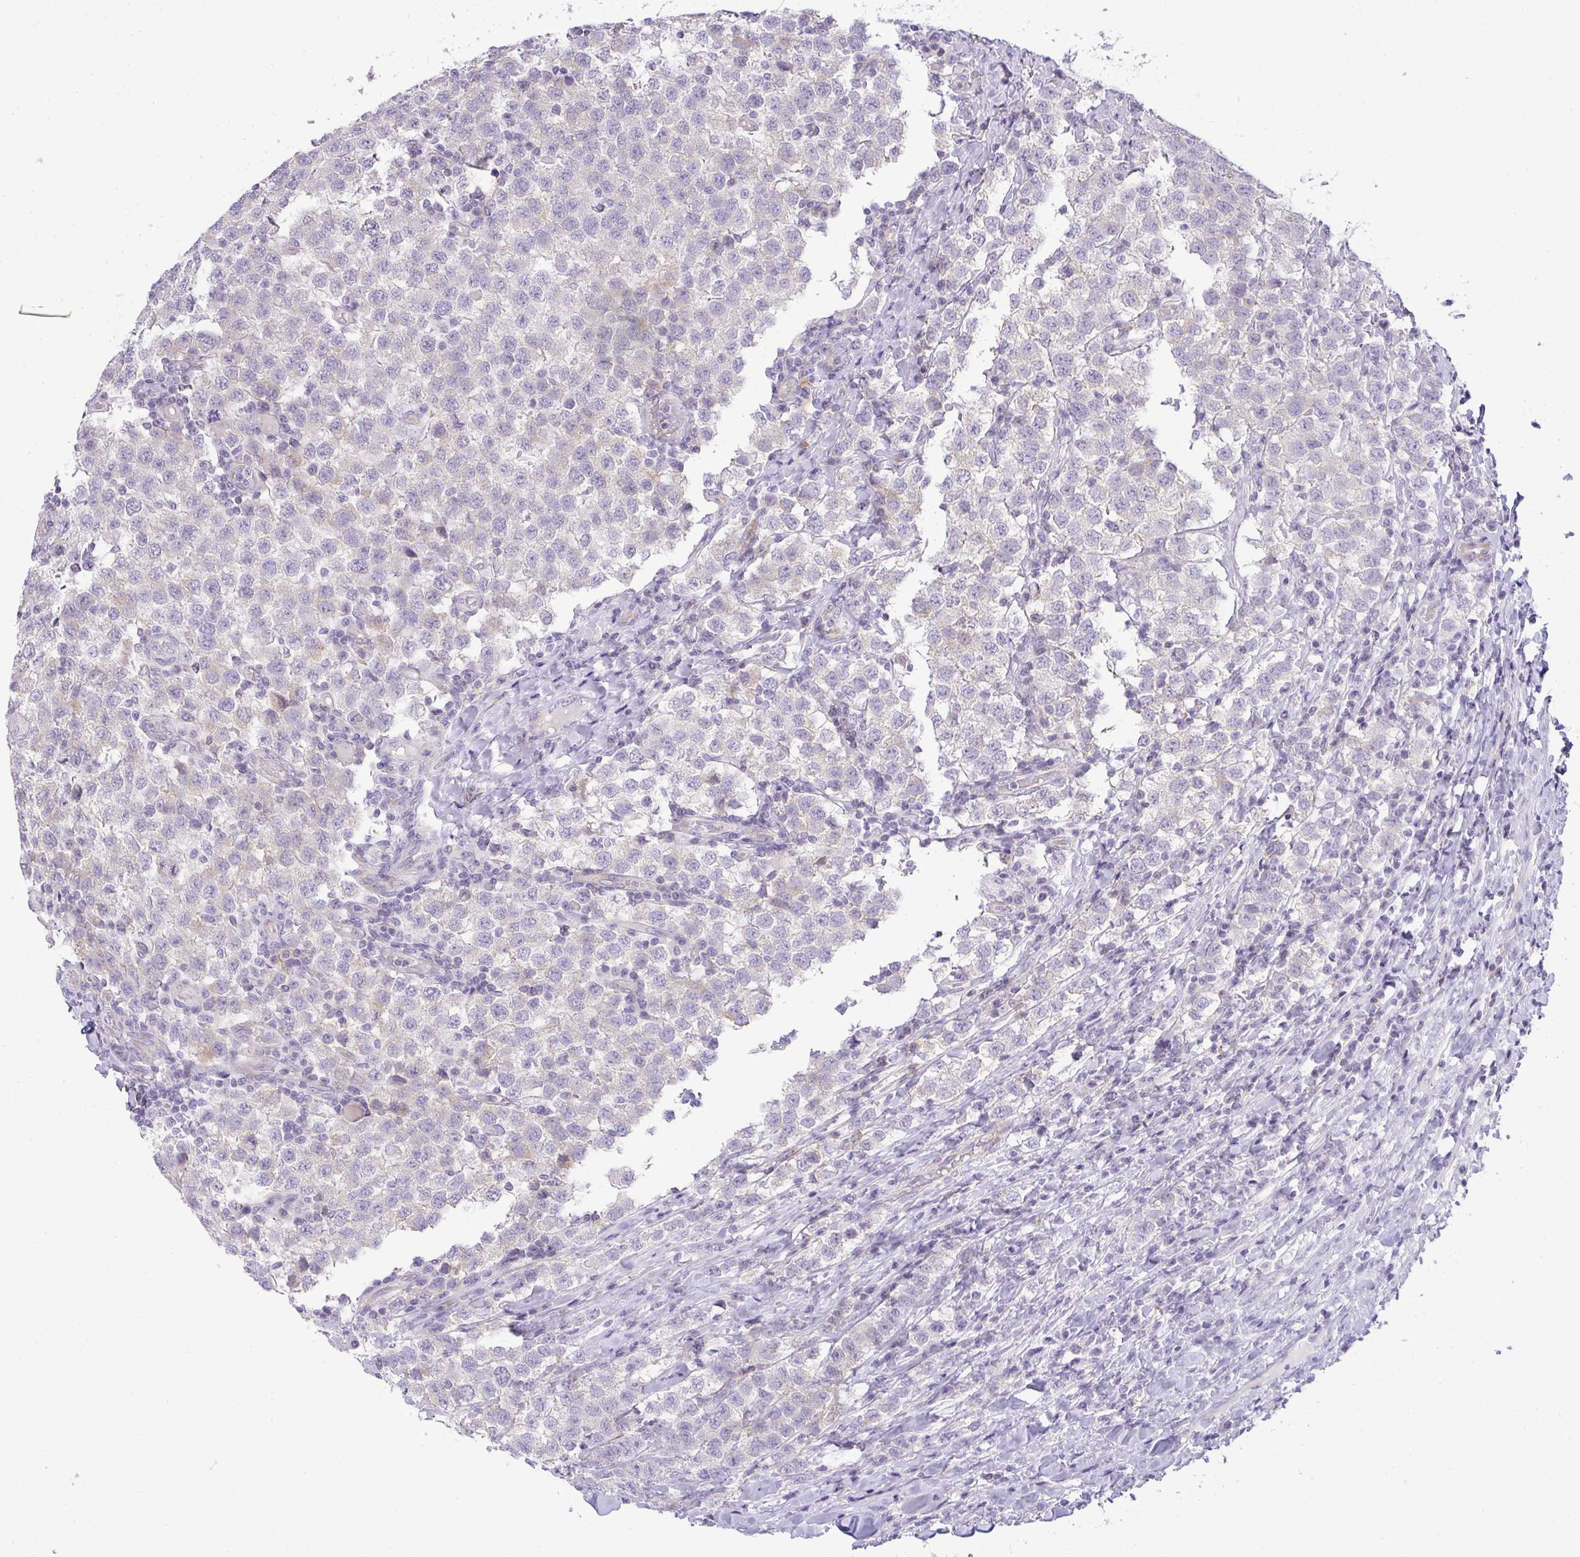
{"staining": {"intensity": "negative", "quantity": "none", "location": "none"}, "tissue": "testis cancer", "cell_type": "Tumor cells", "image_type": "cancer", "snomed": [{"axis": "morphology", "description": "Seminoma, NOS"}, {"axis": "topography", "description": "Testis"}], "caption": "The histopathology image reveals no staining of tumor cells in testis seminoma. (Stains: DAB (3,3'-diaminobenzidine) IHC with hematoxylin counter stain, Microscopy: brightfield microscopy at high magnification).", "gene": "LIPE", "patient": {"sex": "male", "age": 34}}